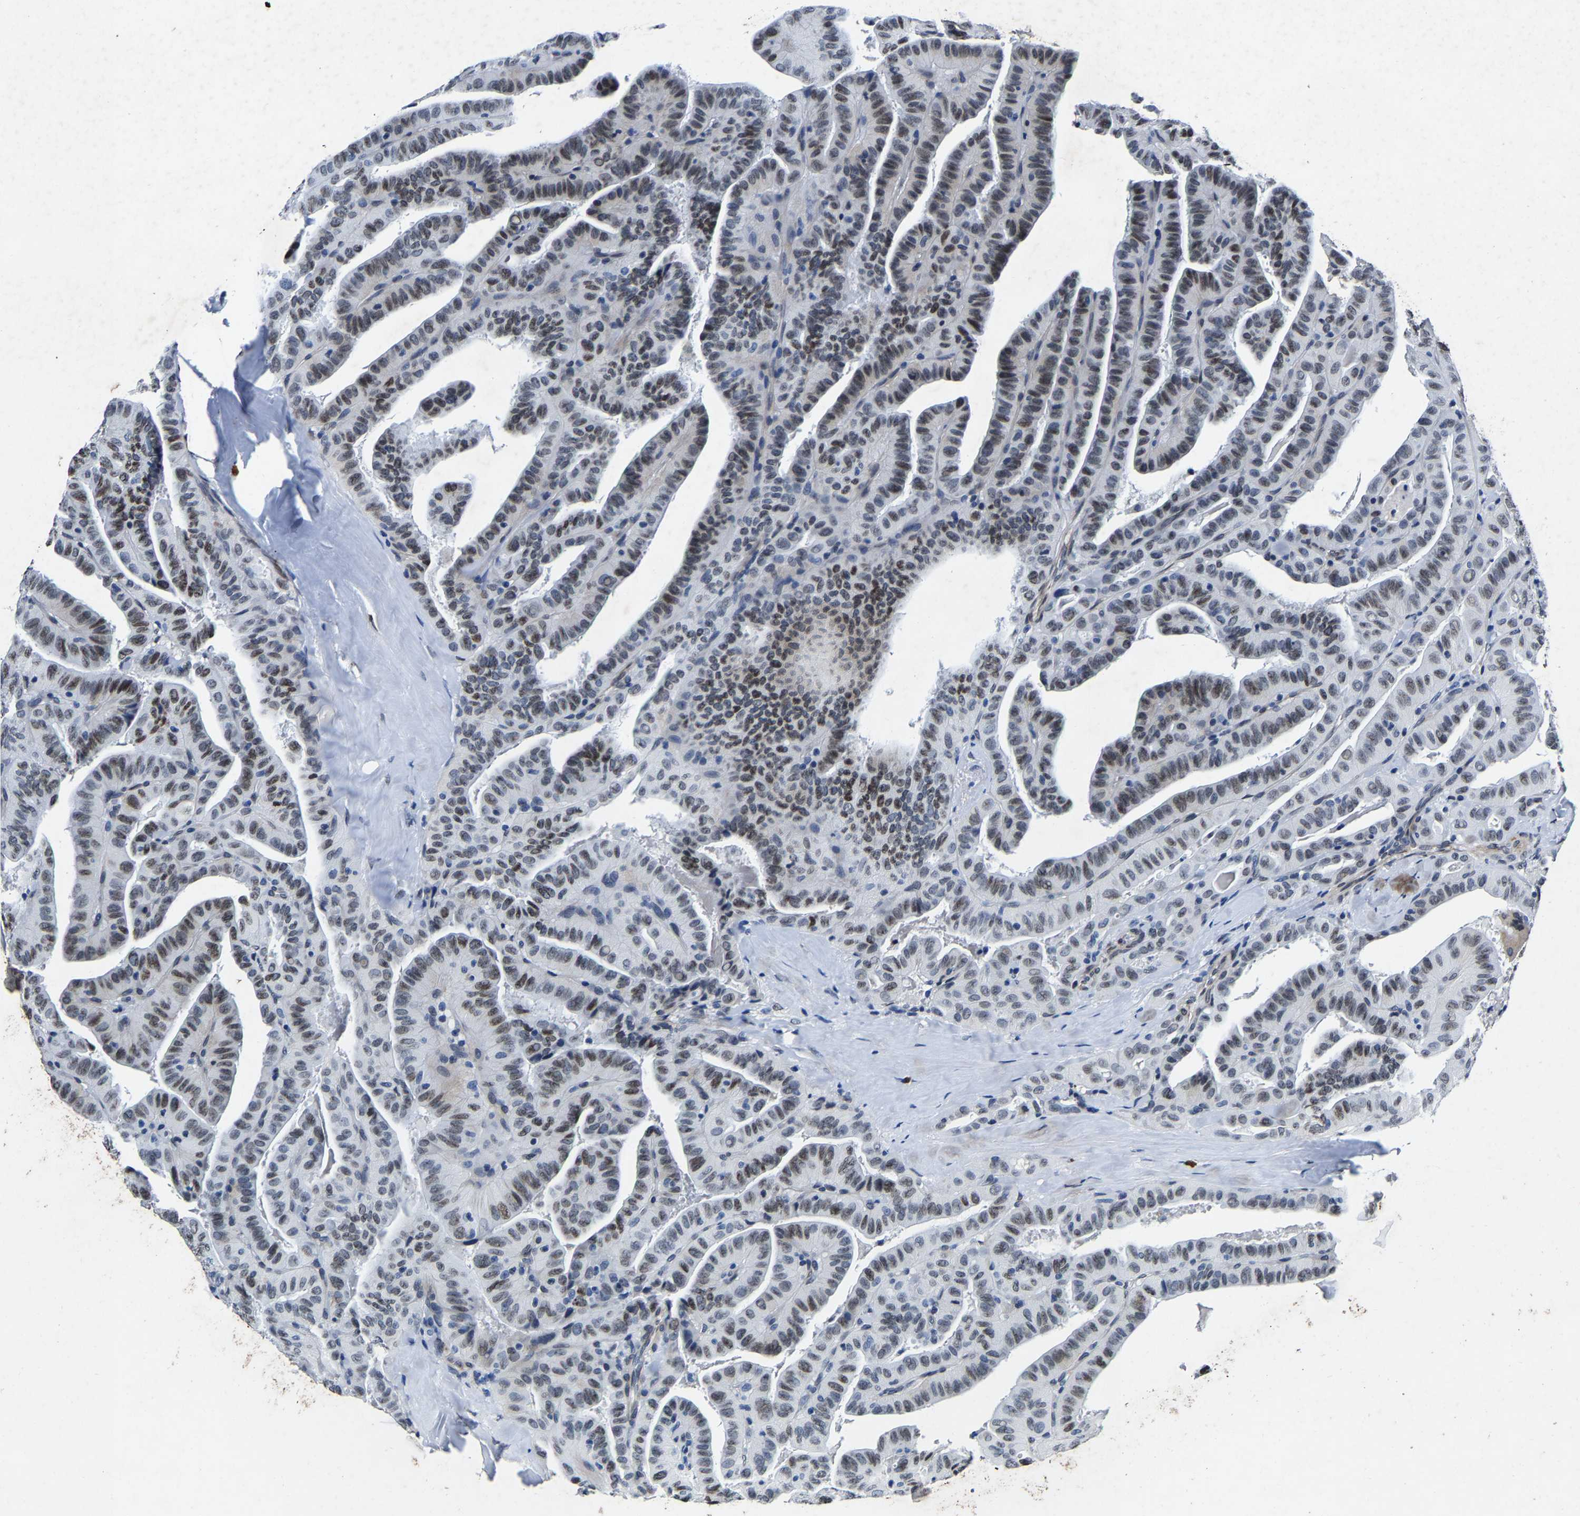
{"staining": {"intensity": "moderate", "quantity": ">75%", "location": "nuclear"}, "tissue": "thyroid cancer", "cell_type": "Tumor cells", "image_type": "cancer", "snomed": [{"axis": "morphology", "description": "Papillary adenocarcinoma, NOS"}, {"axis": "topography", "description": "Thyroid gland"}], "caption": "Thyroid cancer tissue demonstrates moderate nuclear positivity in approximately >75% of tumor cells, visualized by immunohistochemistry.", "gene": "UBN2", "patient": {"sex": "male", "age": 77}}